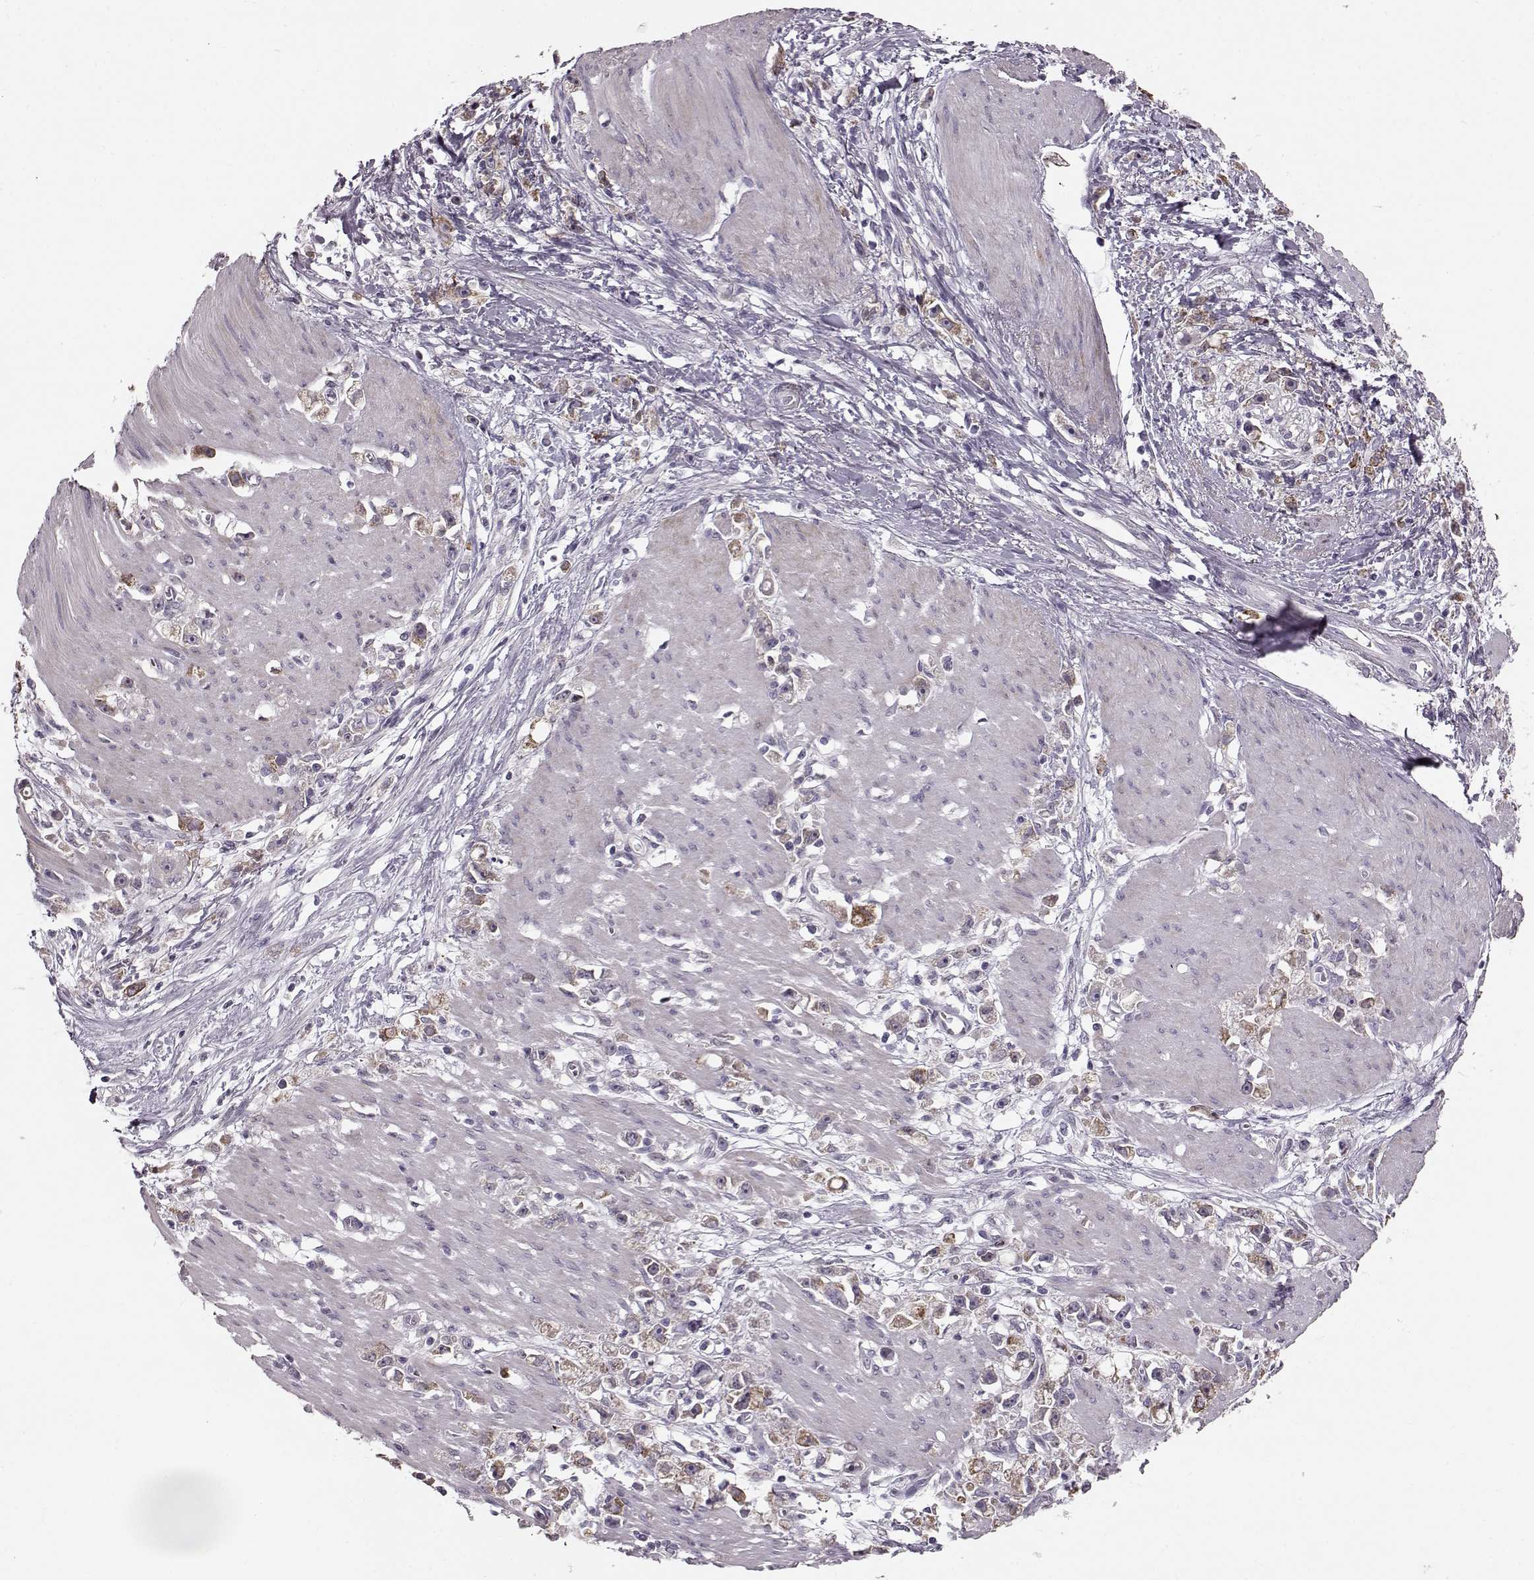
{"staining": {"intensity": "weak", "quantity": "25%-75%", "location": "cytoplasmic/membranous"}, "tissue": "stomach cancer", "cell_type": "Tumor cells", "image_type": "cancer", "snomed": [{"axis": "morphology", "description": "Adenocarcinoma, NOS"}, {"axis": "topography", "description": "Stomach"}], "caption": "Stomach cancer (adenocarcinoma) stained for a protein reveals weak cytoplasmic/membranous positivity in tumor cells.", "gene": "MAP6D1", "patient": {"sex": "female", "age": 59}}